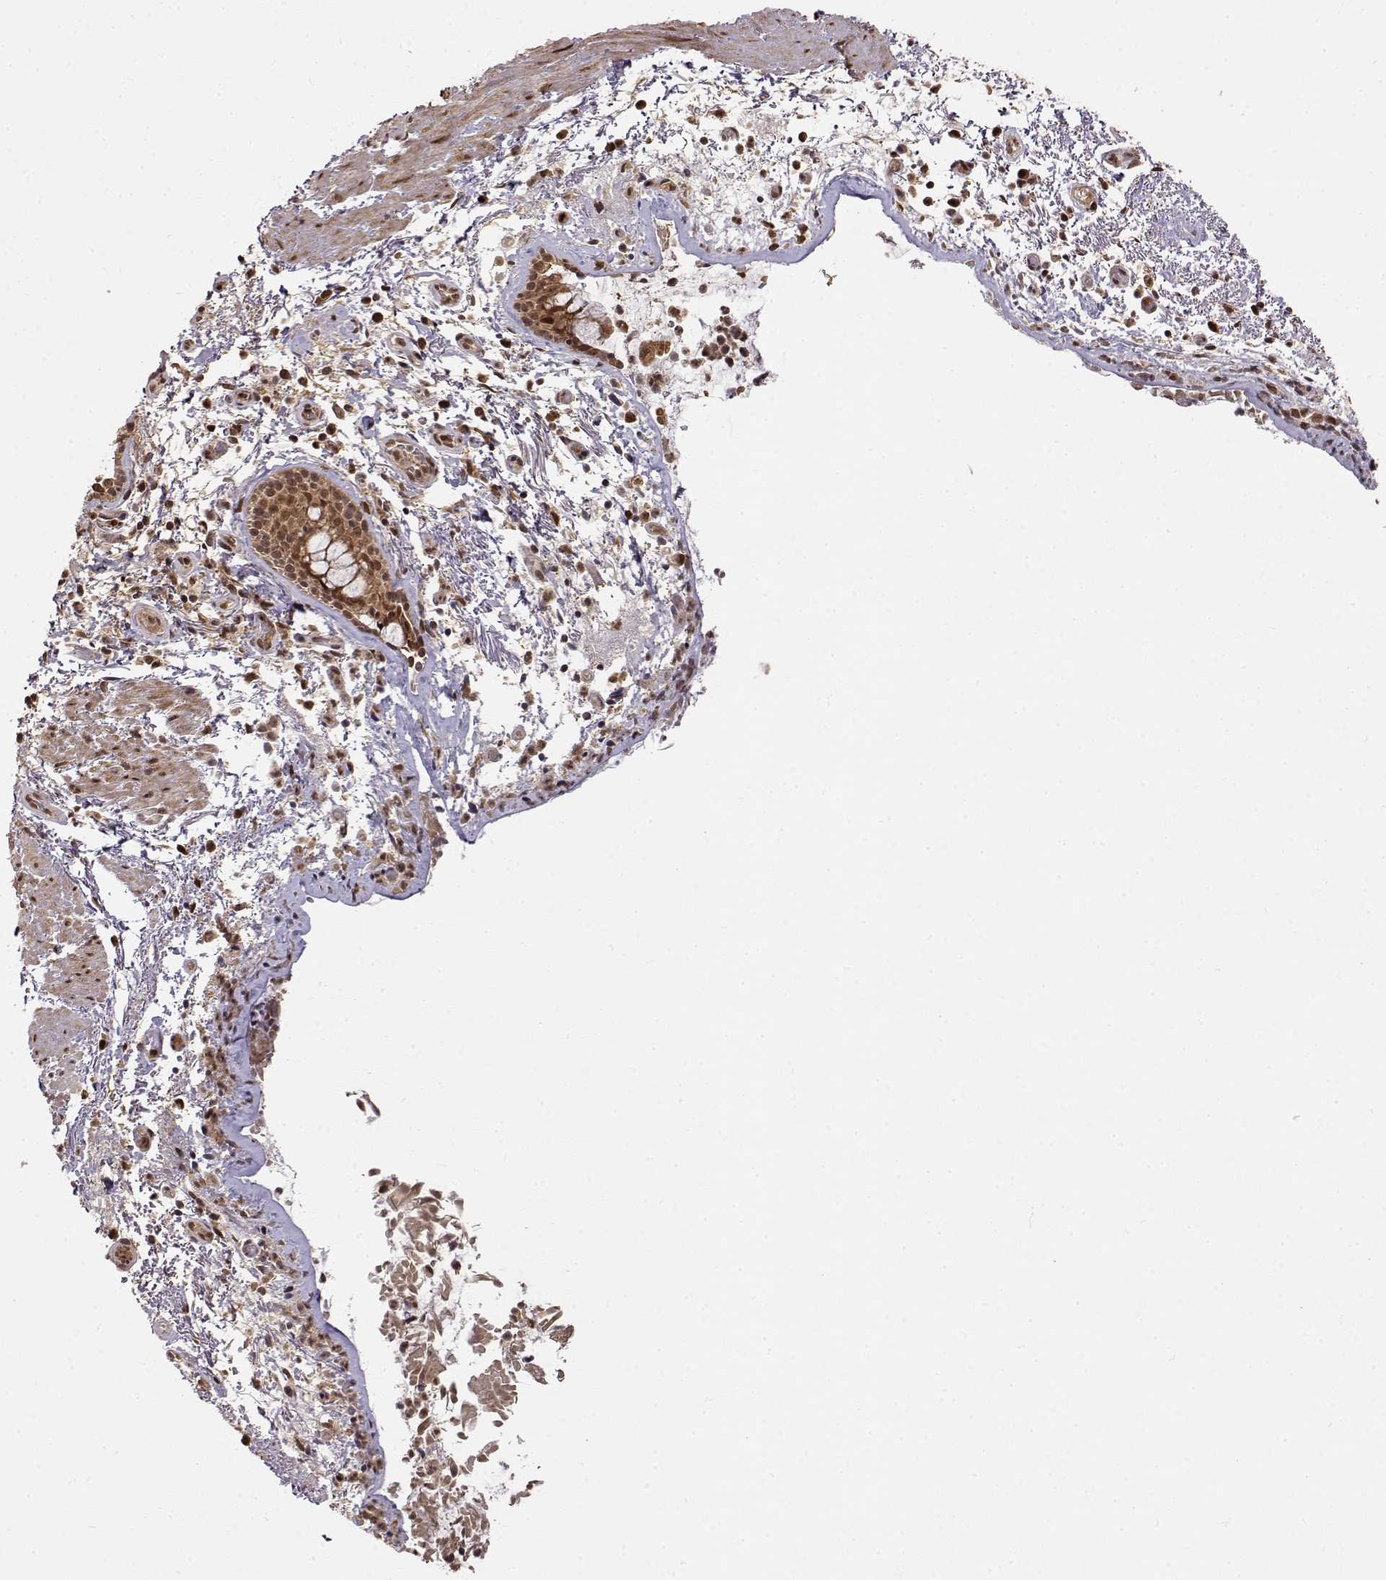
{"staining": {"intensity": "strong", "quantity": ">75%", "location": "cytoplasmic/membranous,nuclear"}, "tissue": "bronchus", "cell_type": "Respiratory epithelial cells", "image_type": "normal", "snomed": [{"axis": "morphology", "description": "Normal tissue, NOS"}, {"axis": "topography", "description": "Bronchus"}], "caption": "The immunohistochemical stain highlights strong cytoplasmic/membranous,nuclear expression in respiratory epithelial cells of normal bronchus. The staining was performed using DAB to visualize the protein expression in brown, while the nuclei were stained in blue with hematoxylin (Magnification: 20x).", "gene": "MAEA", "patient": {"sex": "female", "age": 64}}